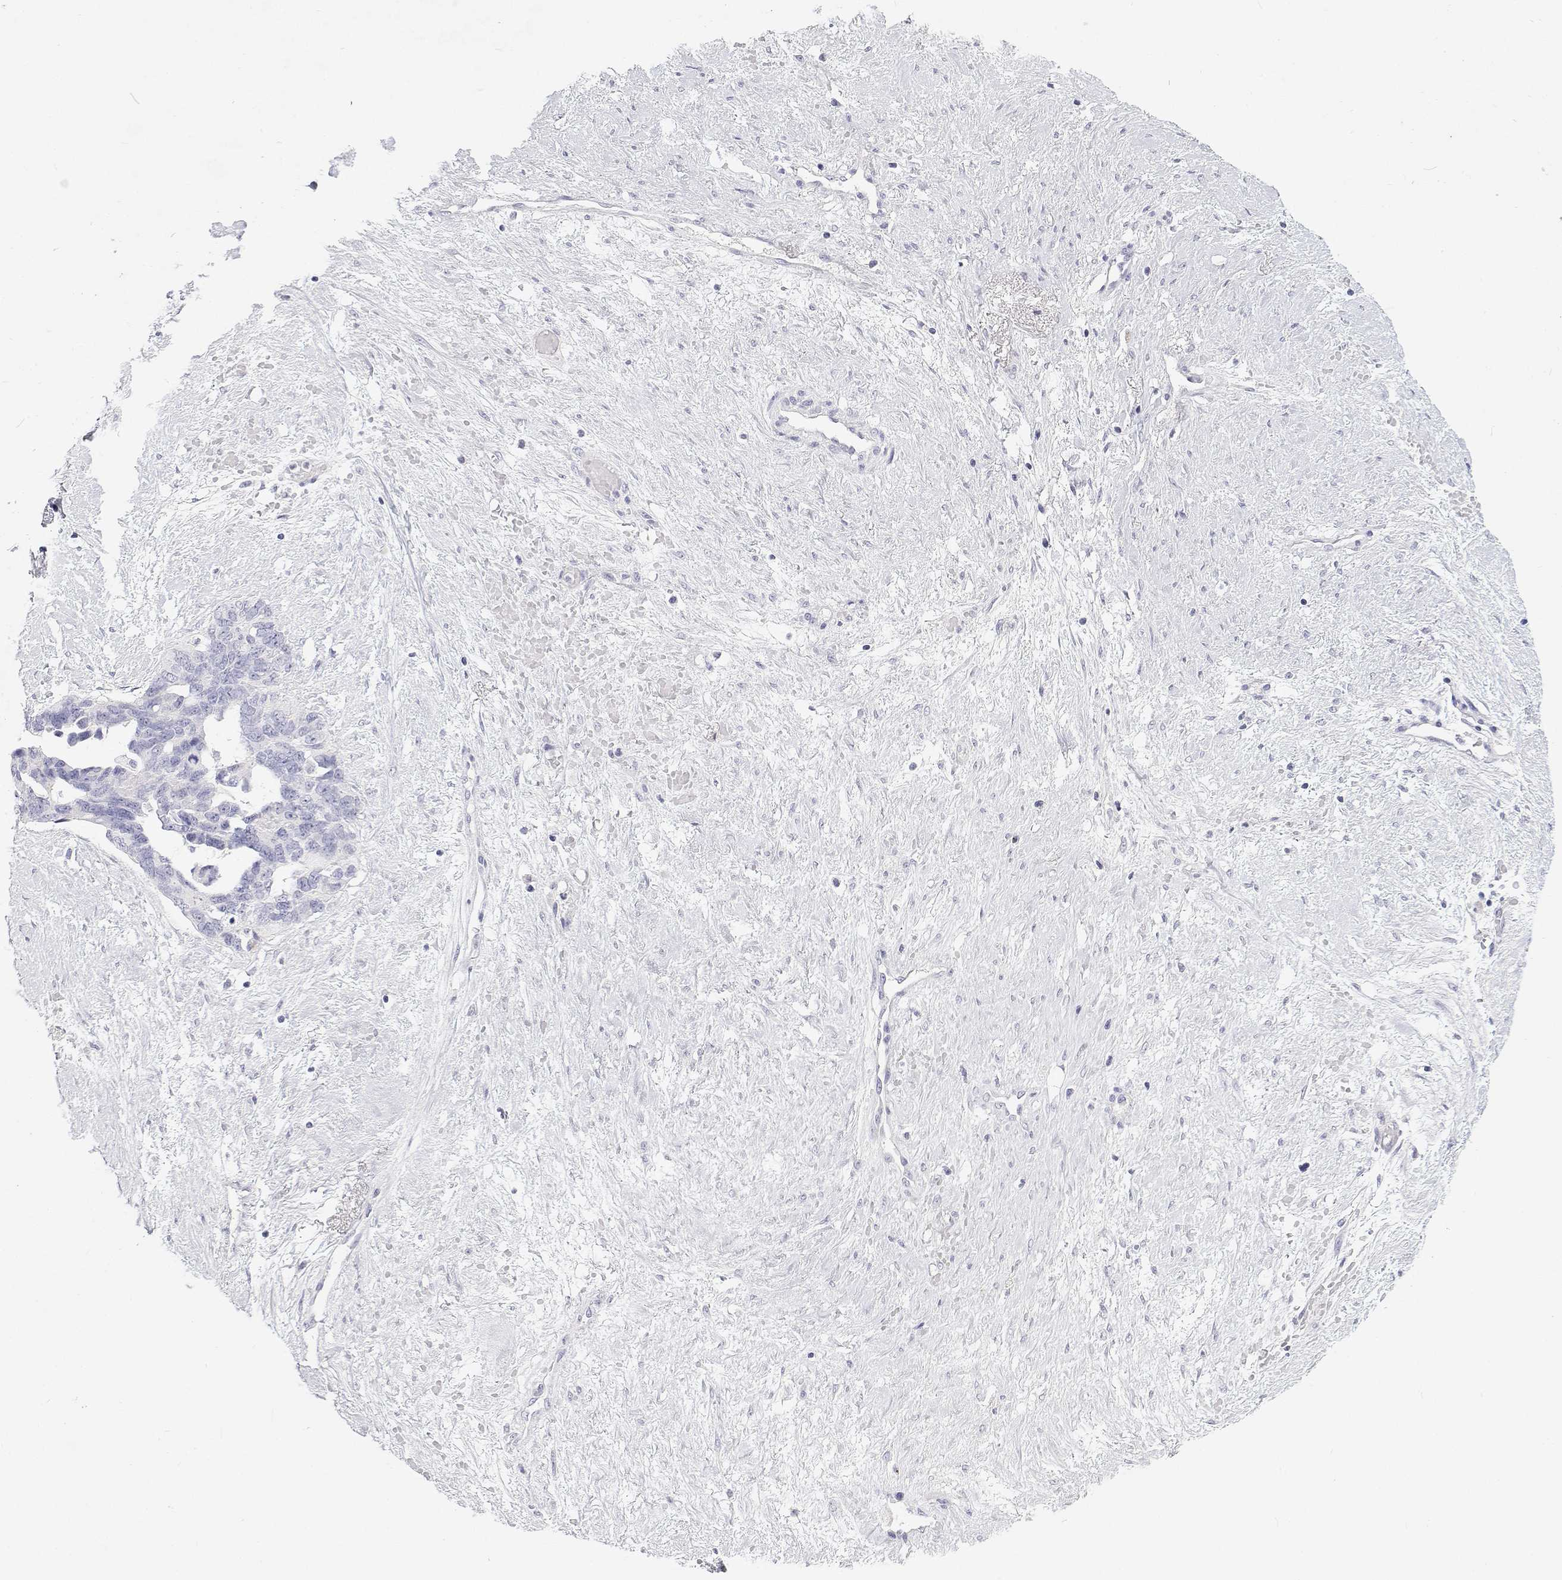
{"staining": {"intensity": "negative", "quantity": "none", "location": "none"}, "tissue": "ovarian cancer", "cell_type": "Tumor cells", "image_type": "cancer", "snomed": [{"axis": "morphology", "description": "Cystadenocarcinoma, serous, NOS"}, {"axis": "topography", "description": "Ovary"}], "caption": "High power microscopy image of an IHC photomicrograph of ovarian cancer, revealing no significant expression in tumor cells.", "gene": "NCR2", "patient": {"sex": "female", "age": 69}}